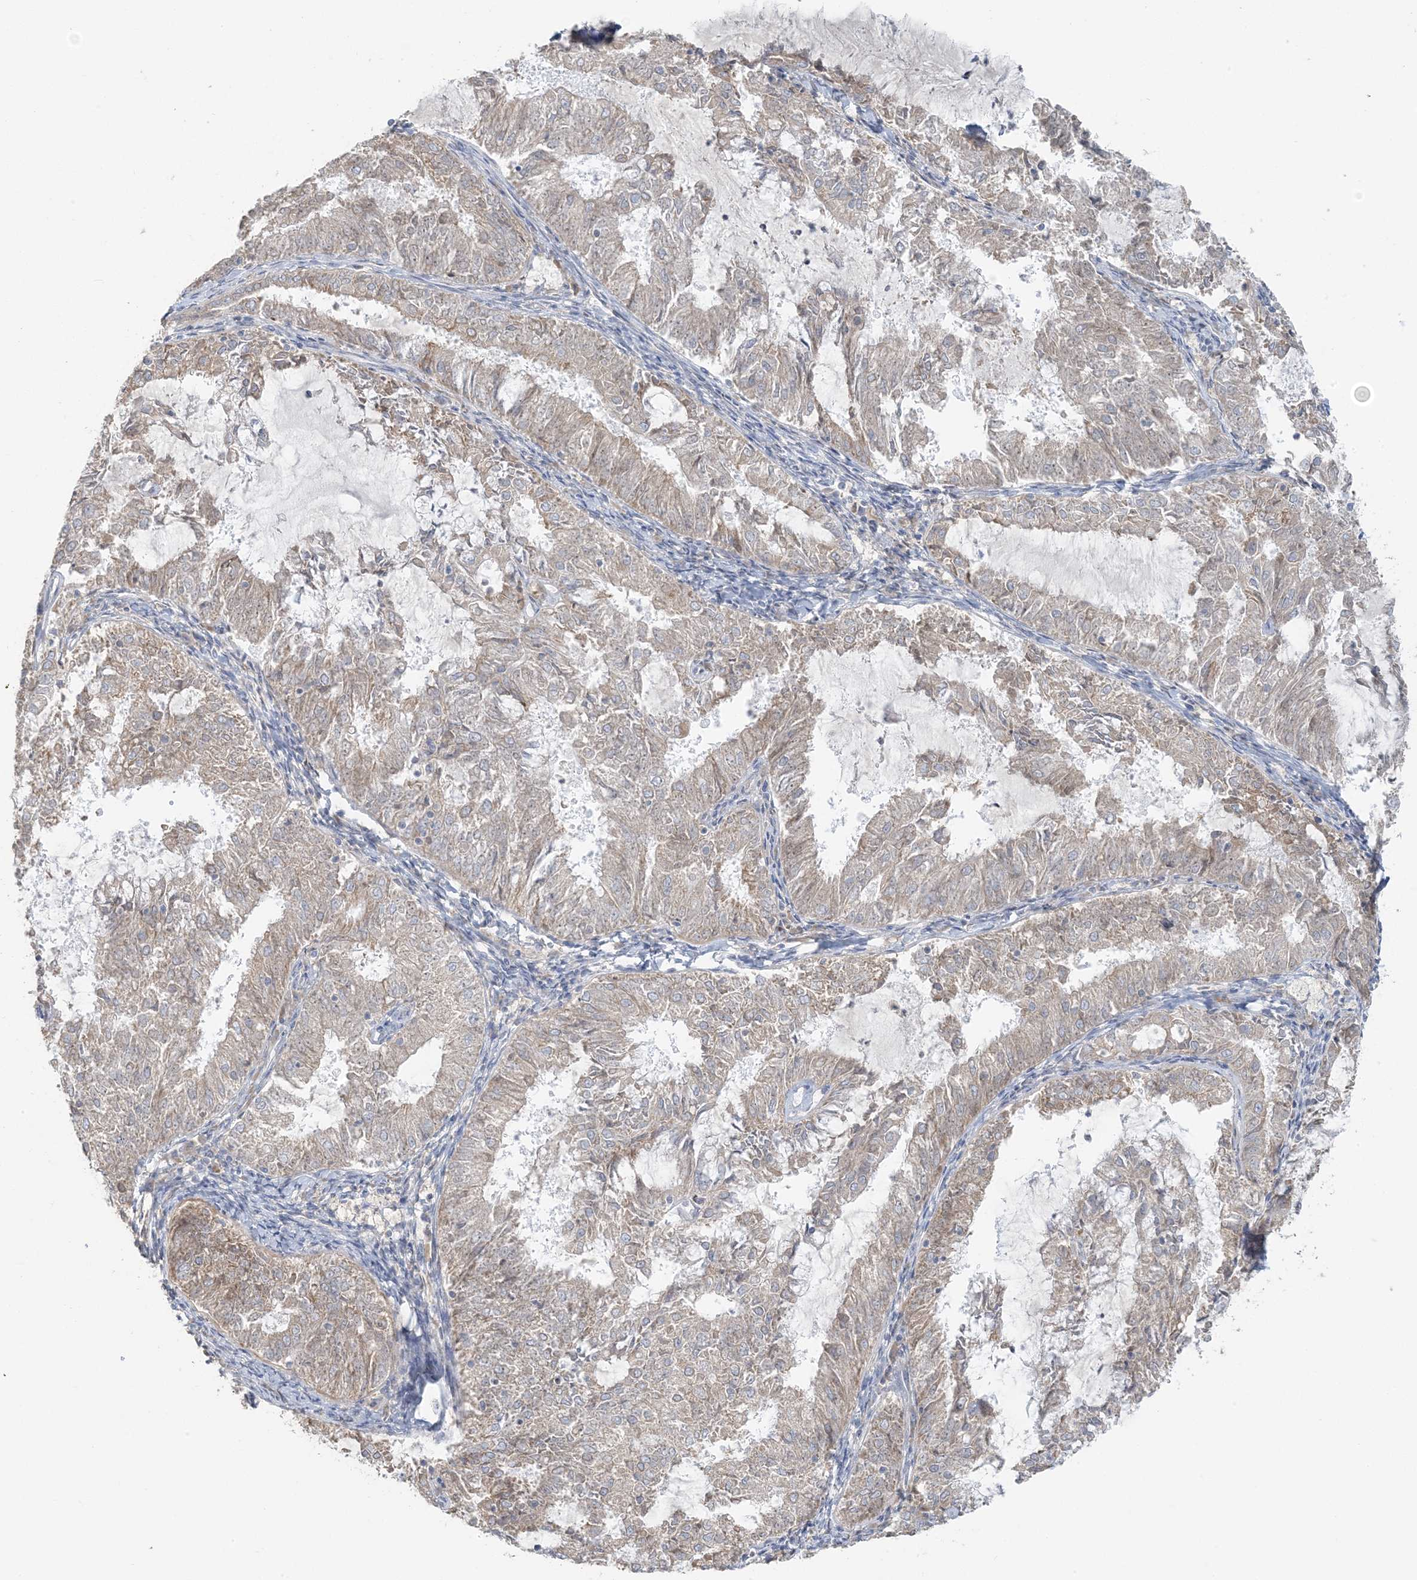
{"staining": {"intensity": "weak", "quantity": "25%-75%", "location": "cytoplasmic/membranous"}, "tissue": "endometrial cancer", "cell_type": "Tumor cells", "image_type": "cancer", "snomed": [{"axis": "morphology", "description": "Adenocarcinoma, NOS"}, {"axis": "topography", "description": "Endometrium"}], "caption": "This micrograph demonstrates endometrial cancer stained with immunohistochemistry to label a protein in brown. The cytoplasmic/membranous of tumor cells show weak positivity for the protein. Nuclei are counter-stained blue.", "gene": "EEFSEC", "patient": {"sex": "female", "age": 57}}